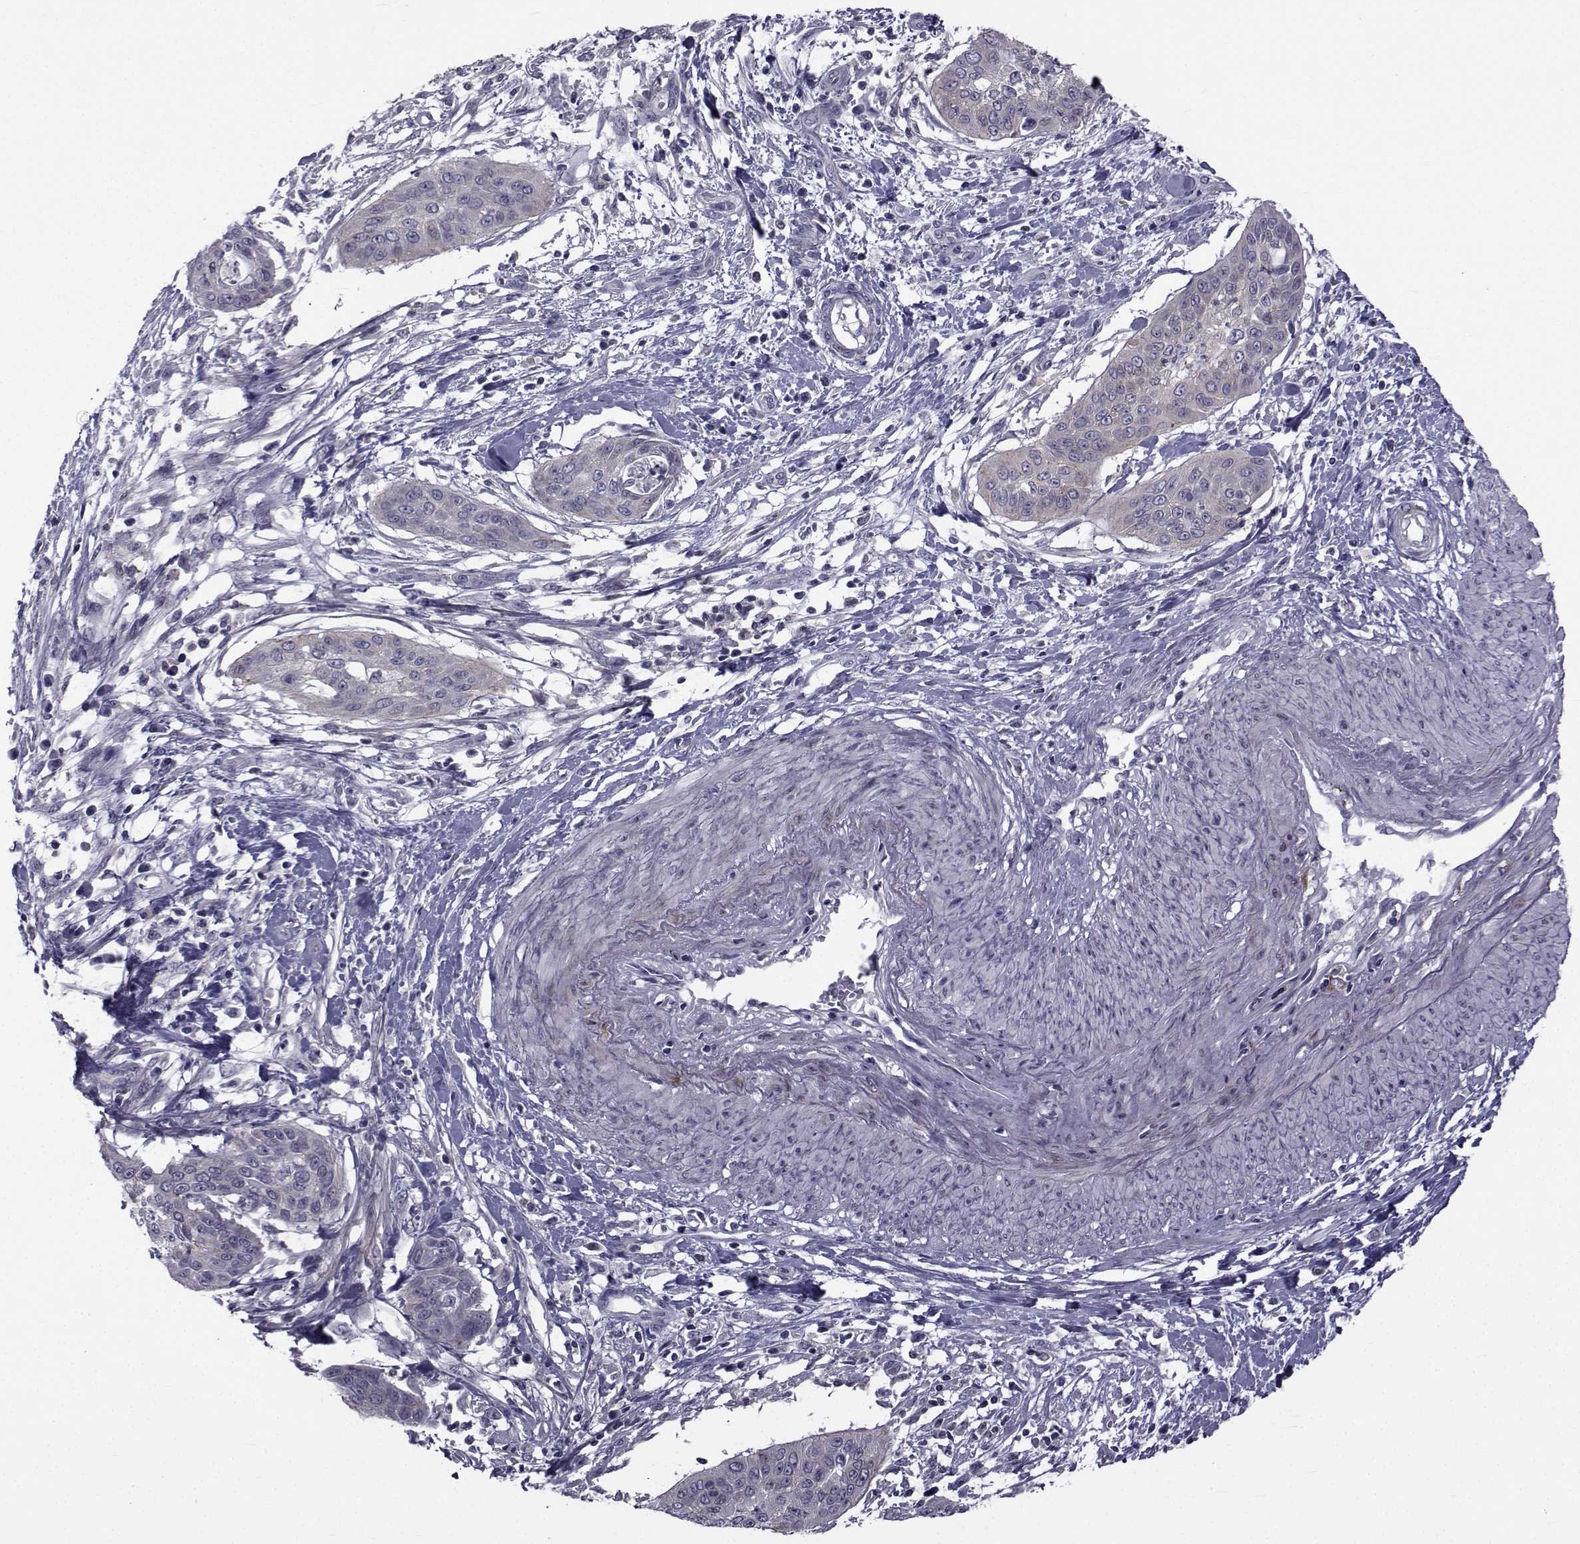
{"staining": {"intensity": "negative", "quantity": "none", "location": "none"}, "tissue": "cervical cancer", "cell_type": "Tumor cells", "image_type": "cancer", "snomed": [{"axis": "morphology", "description": "Squamous cell carcinoma, NOS"}, {"axis": "topography", "description": "Cervix"}], "caption": "This is a photomicrograph of IHC staining of cervical squamous cell carcinoma, which shows no expression in tumor cells.", "gene": "SLC30A10", "patient": {"sex": "female", "age": 39}}